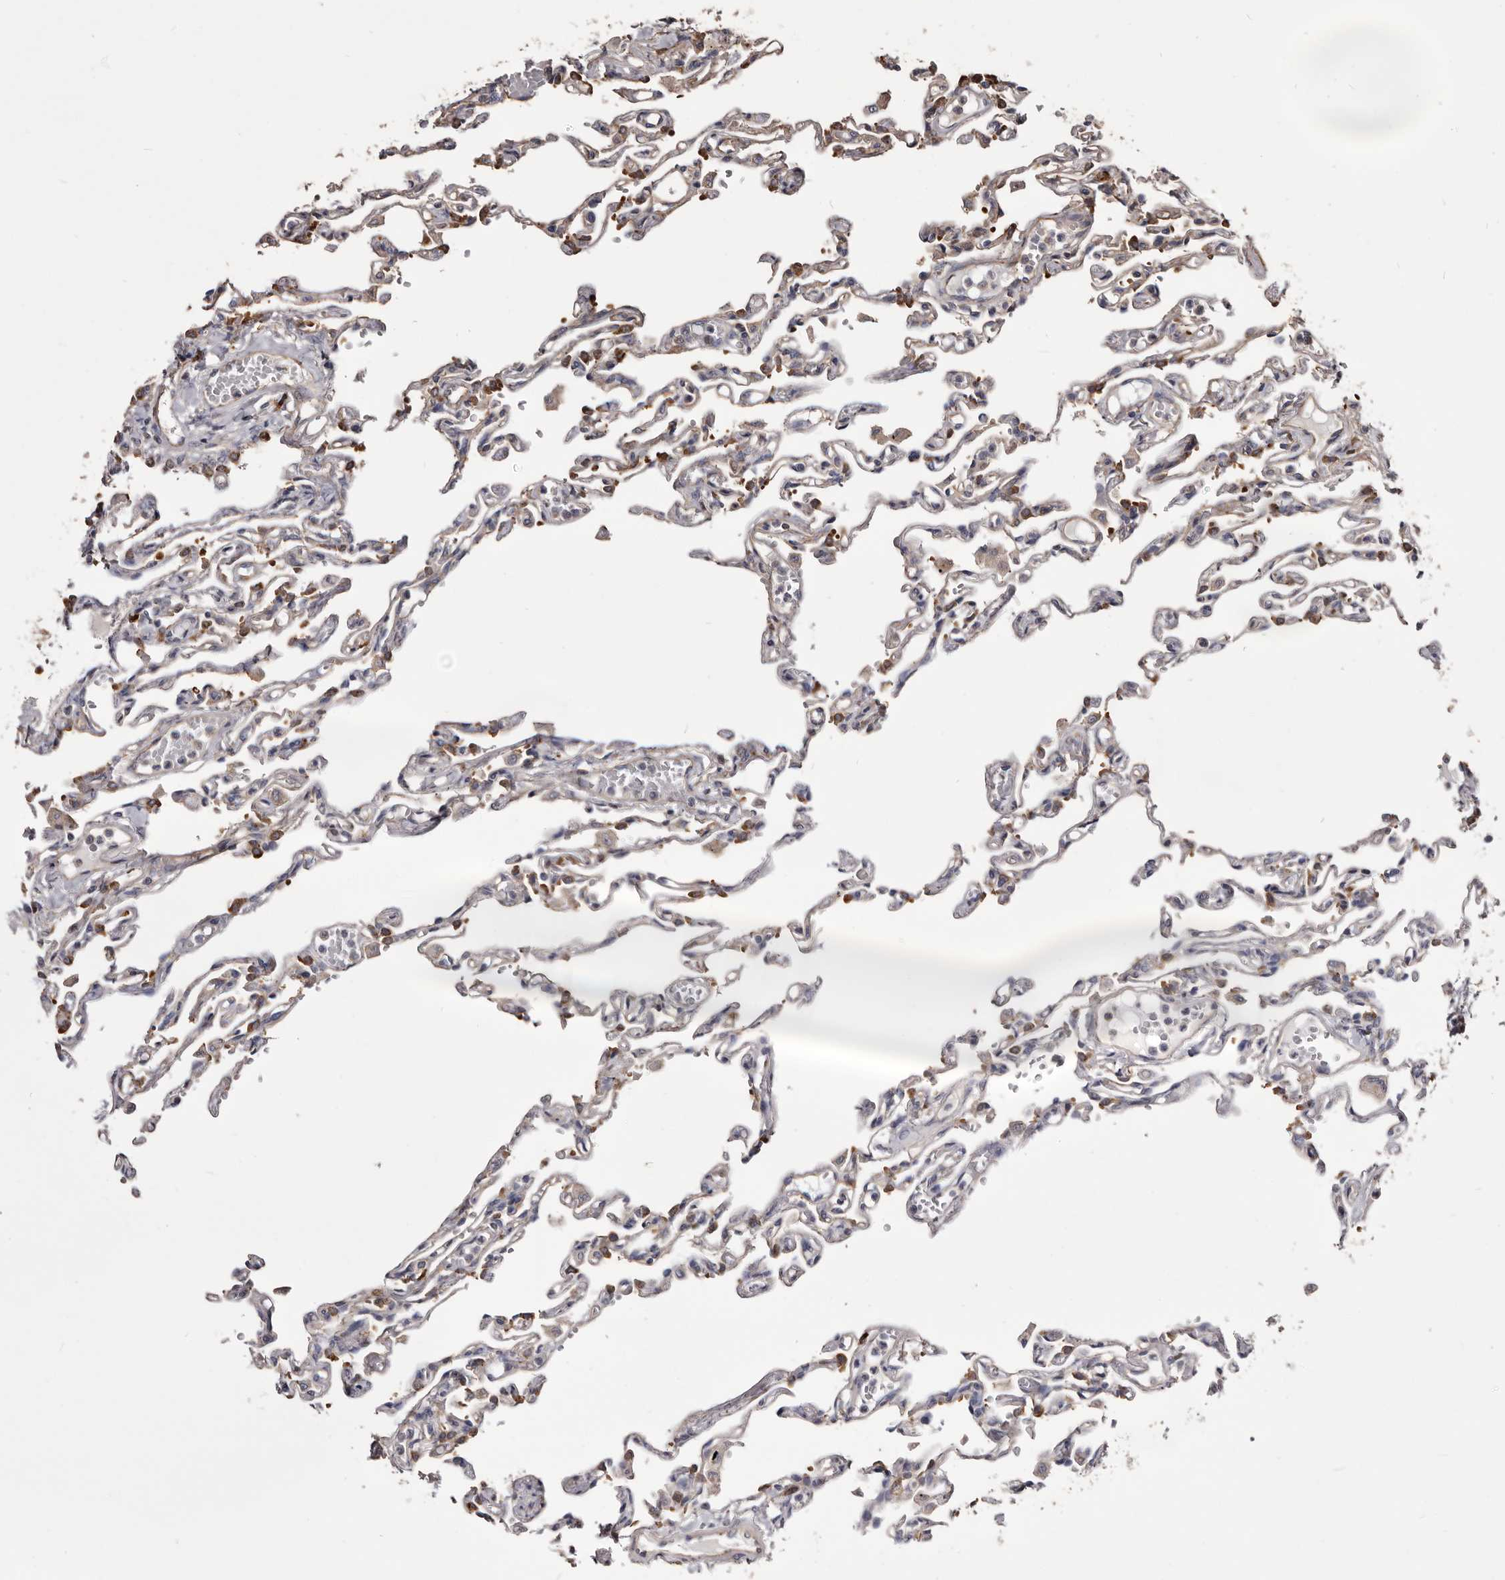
{"staining": {"intensity": "moderate", "quantity": "25%-75%", "location": "cytoplasmic/membranous"}, "tissue": "lung", "cell_type": "Alveolar cells", "image_type": "normal", "snomed": [{"axis": "morphology", "description": "Normal tissue, NOS"}, {"axis": "topography", "description": "Lung"}], "caption": "IHC photomicrograph of normal human lung stained for a protein (brown), which shows medium levels of moderate cytoplasmic/membranous staining in approximately 25%-75% of alveolar cells.", "gene": "TPD52", "patient": {"sex": "male", "age": 21}}